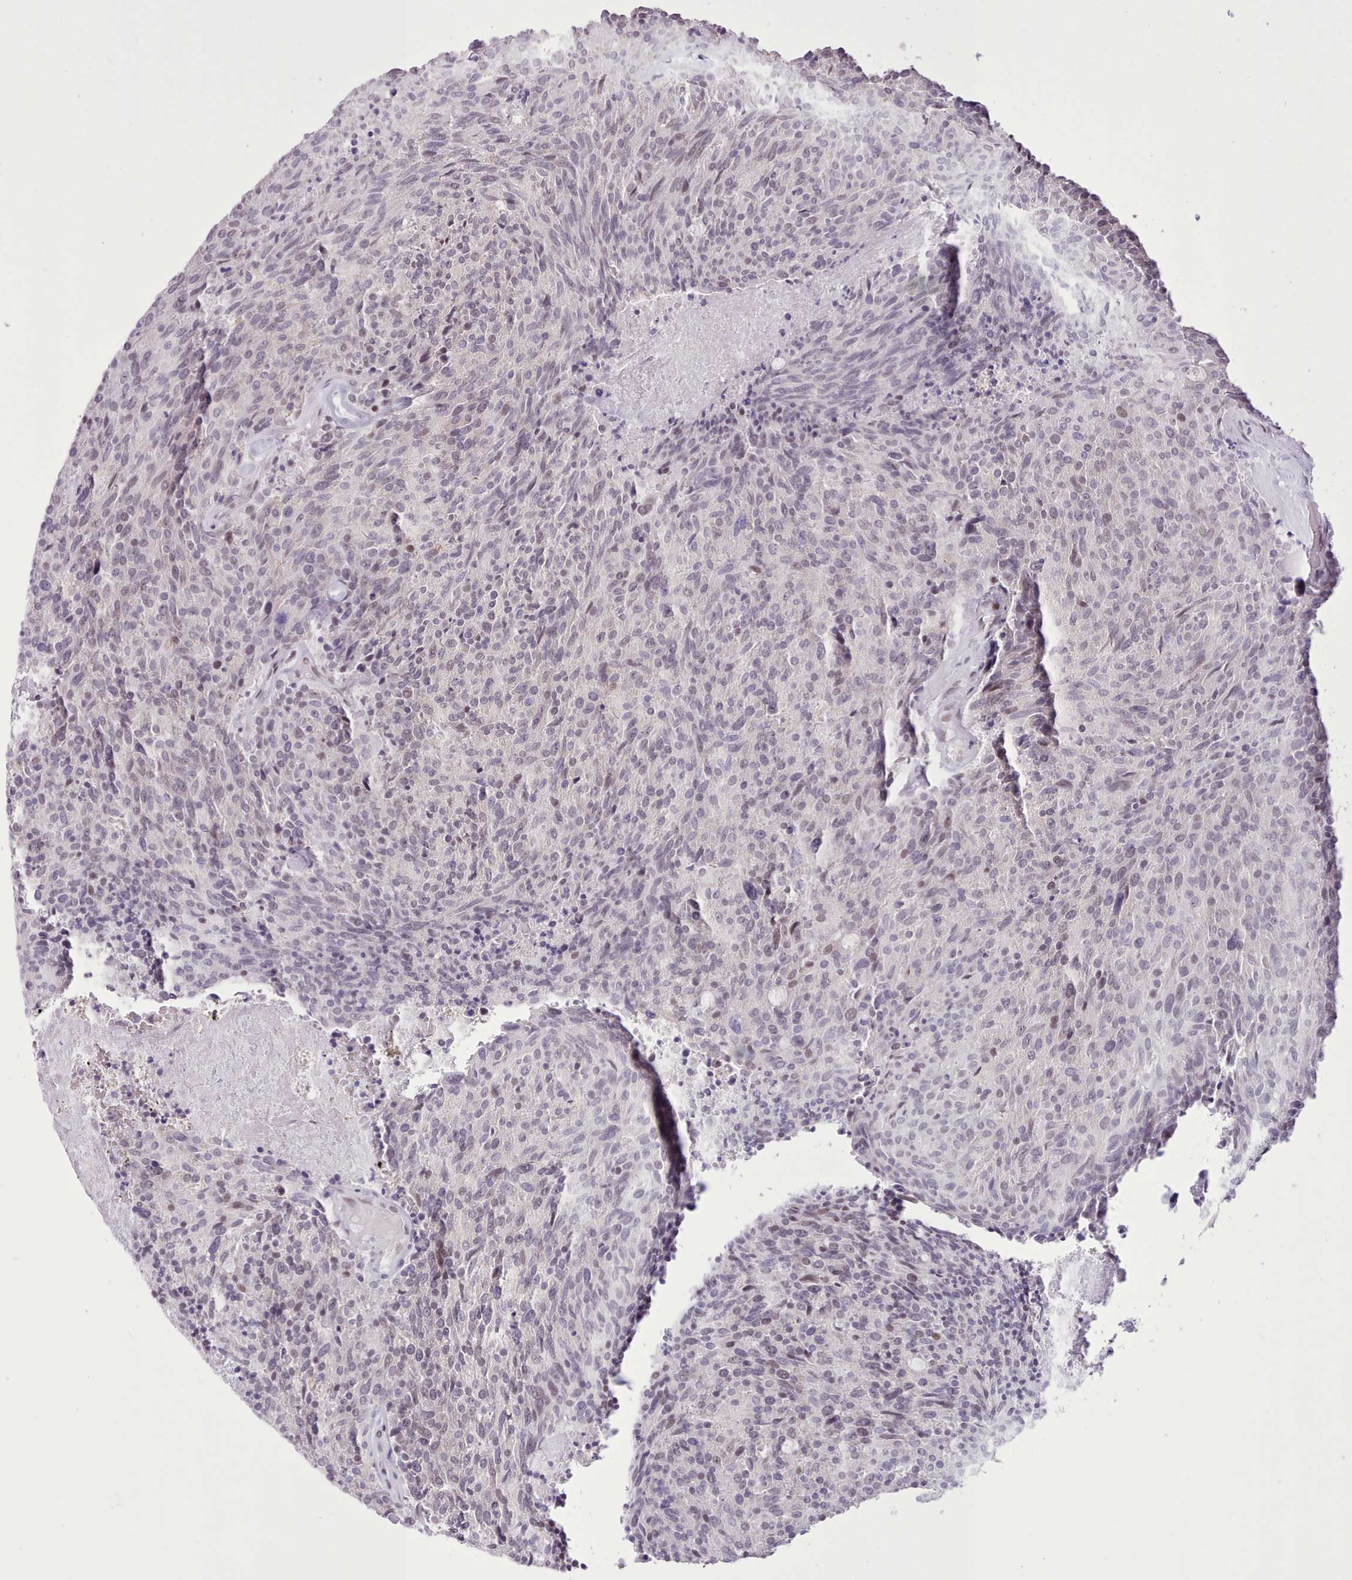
{"staining": {"intensity": "negative", "quantity": "none", "location": "none"}, "tissue": "carcinoid", "cell_type": "Tumor cells", "image_type": "cancer", "snomed": [{"axis": "morphology", "description": "Carcinoid, malignant, NOS"}, {"axis": "topography", "description": "Pancreas"}], "caption": "High power microscopy histopathology image of an immunohistochemistry photomicrograph of carcinoid, revealing no significant positivity in tumor cells.", "gene": "TAF15", "patient": {"sex": "female", "age": 54}}